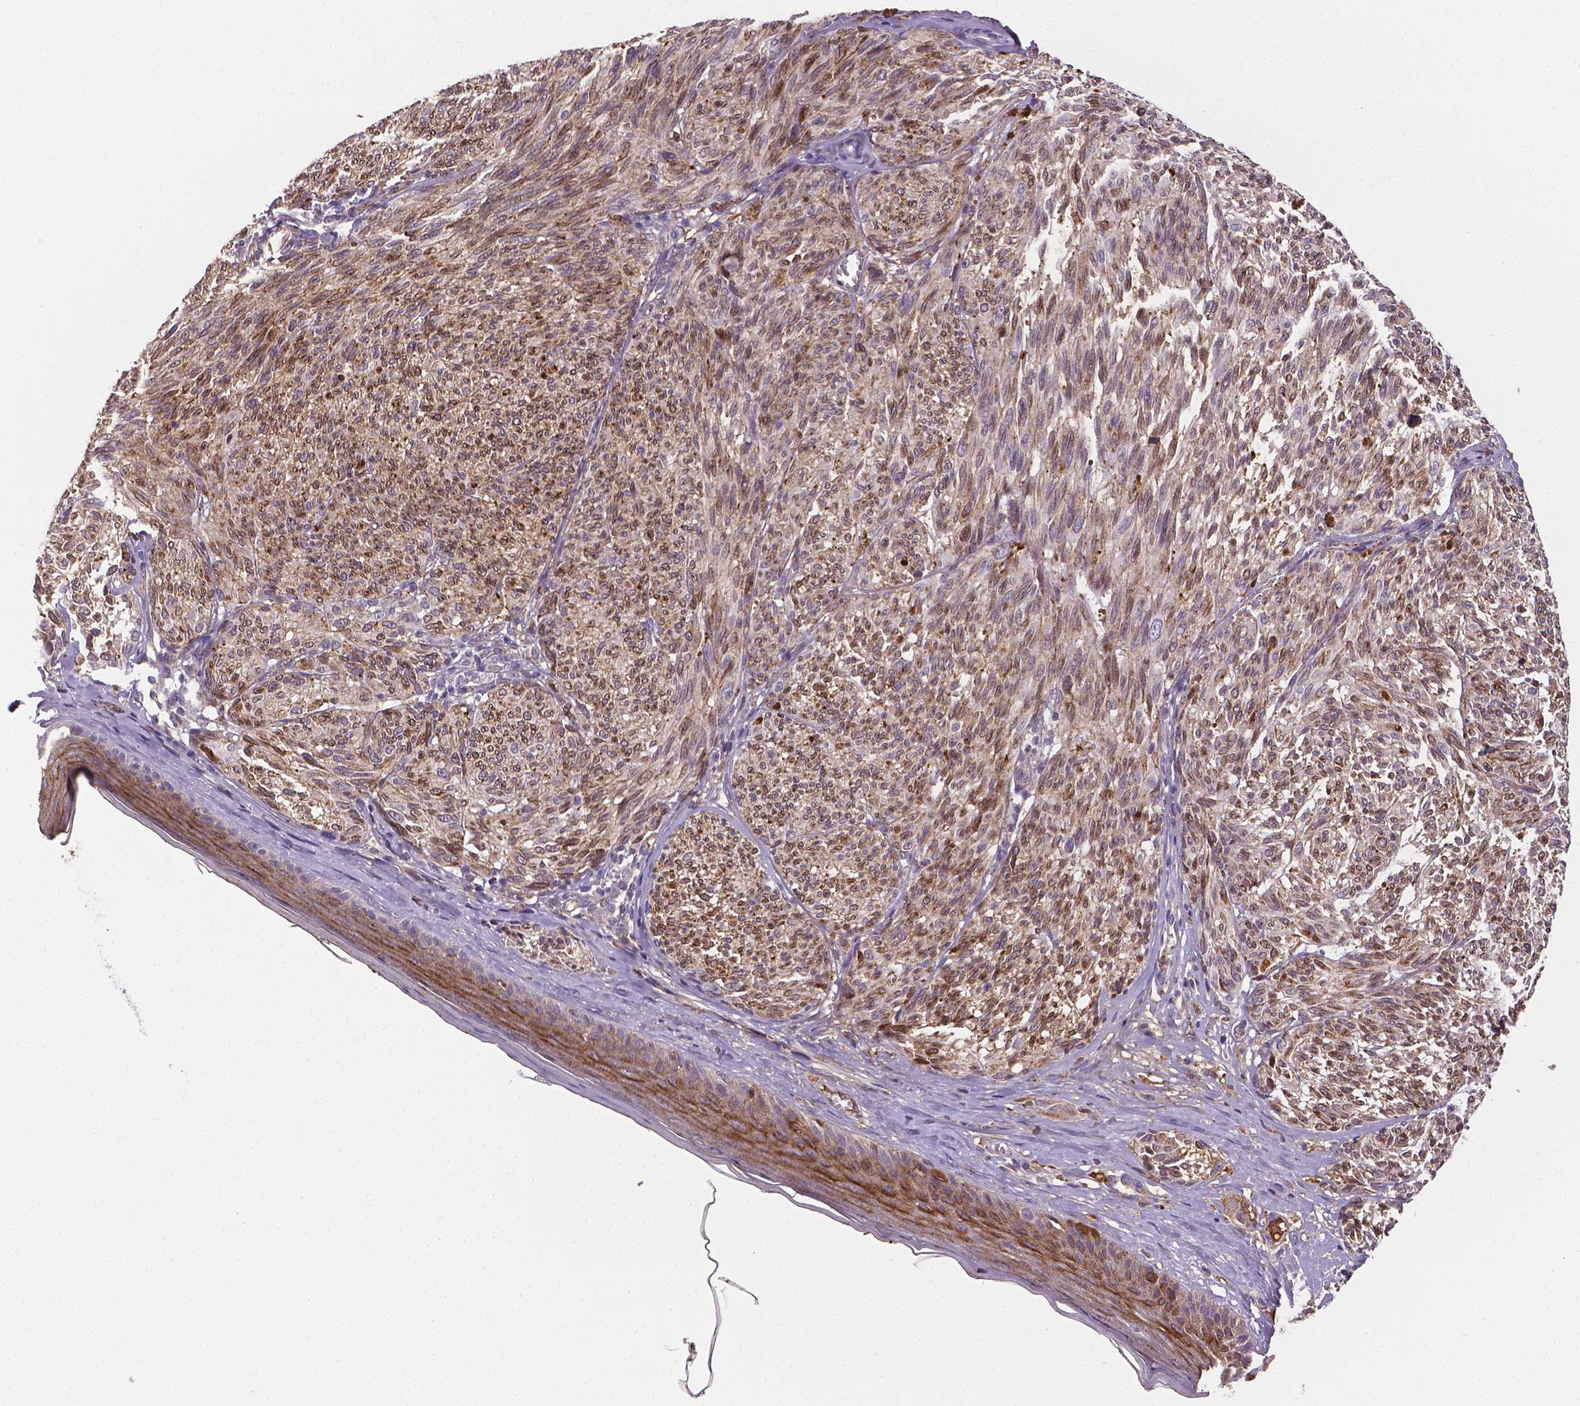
{"staining": {"intensity": "moderate", "quantity": ">75%", "location": "cytoplasmic/membranous"}, "tissue": "melanoma", "cell_type": "Tumor cells", "image_type": "cancer", "snomed": [{"axis": "morphology", "description": "Malignant melanoma, NOS"}, {"axis": "topography", "description": "Skin"}], "caption": "Malignant melanoma stained with a protein marker shows moderate staining in tumor cells.", "gene": "APOE", "patient": {"sex": "male", "age": 79}}